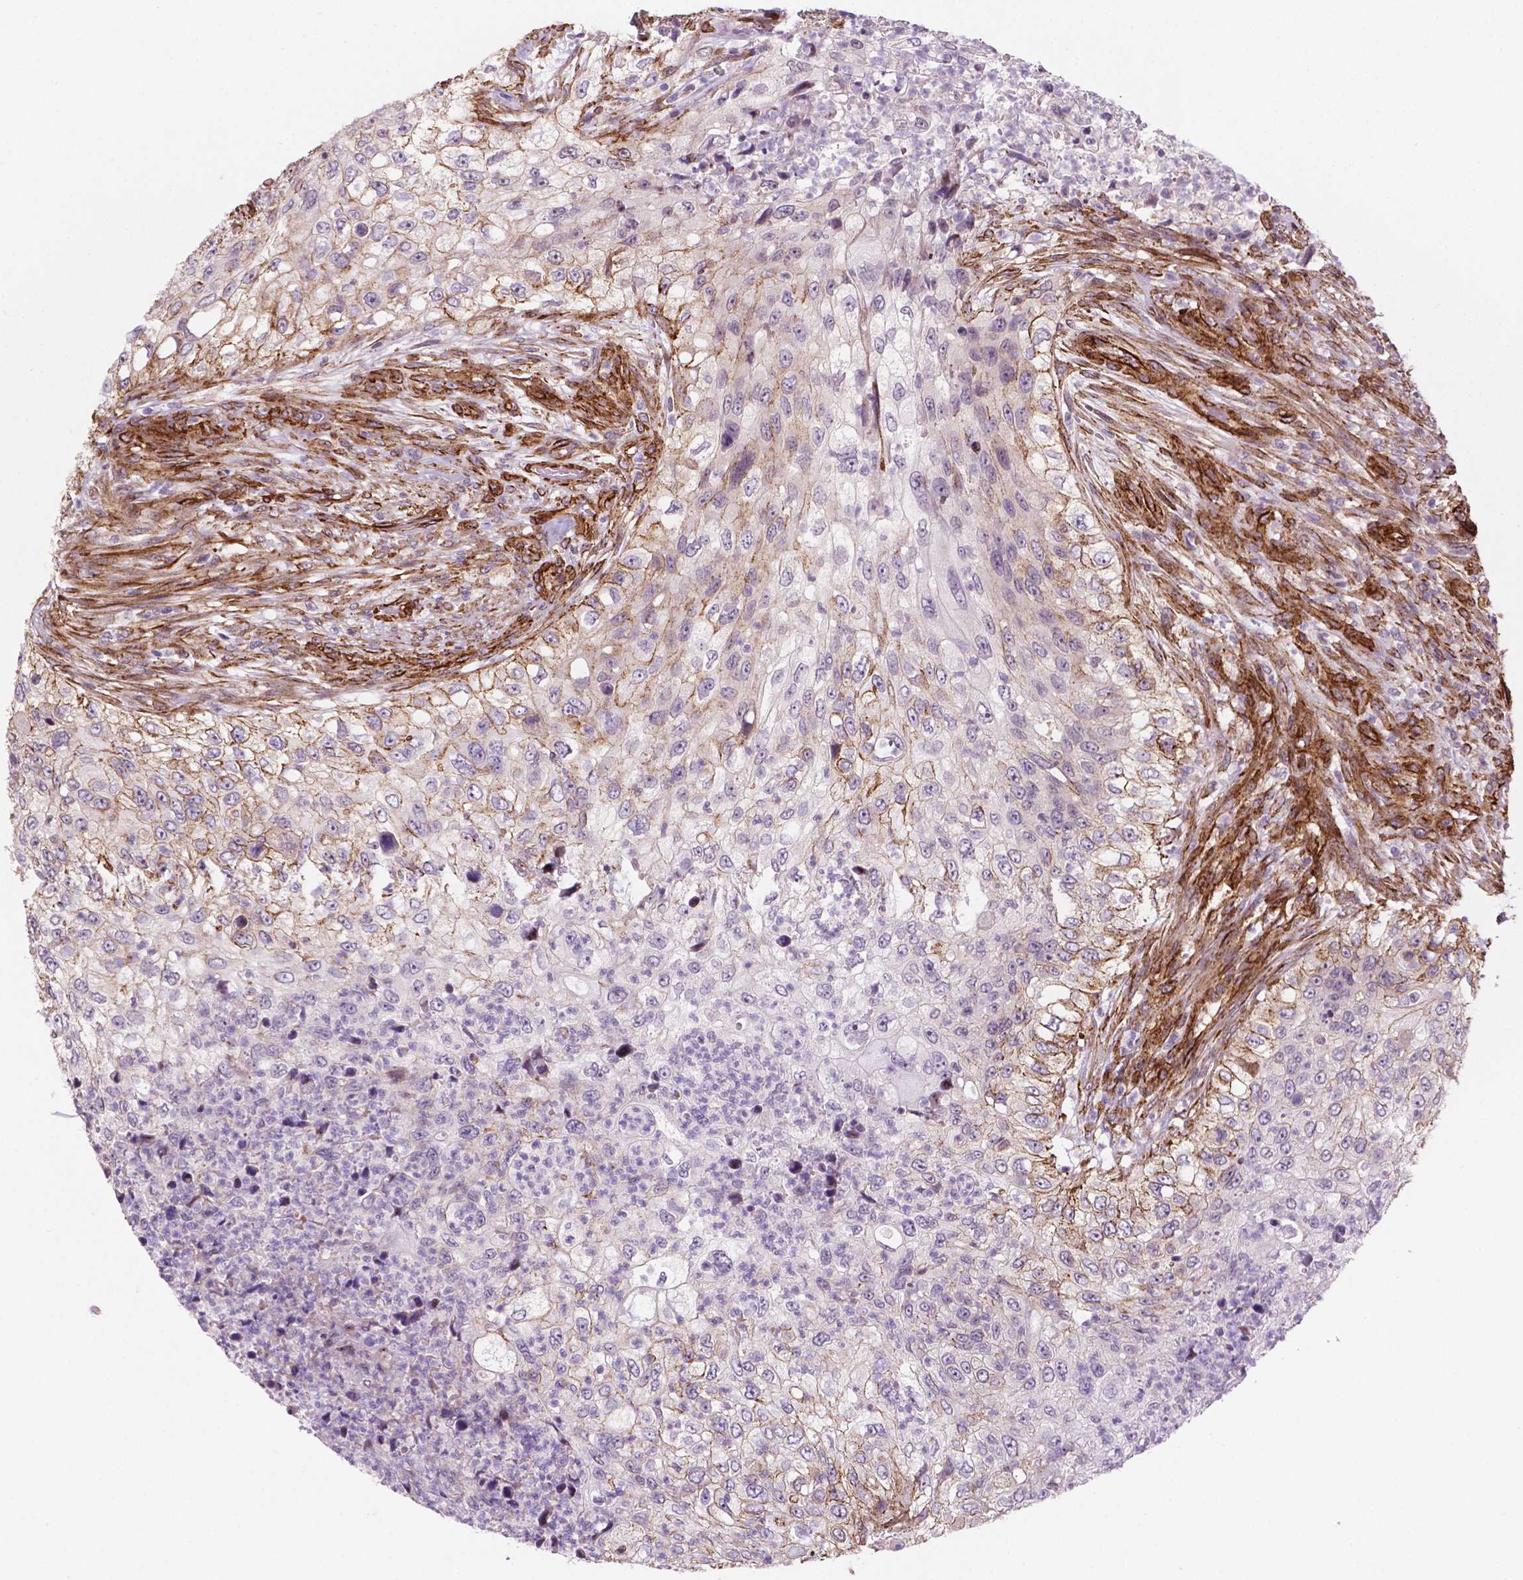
{"staining": {"intensity": "negative", "quantity": "none", "location": "none"}, "tissue": "urothelial cancer", "cell_type": "Tumor cells", "image_type": "cancer", "snomed": [{"axis": "morphology", "description": "Urothelial carcinoma, High grade"}, {"axis": "topography", "description": "Urinary bladder"}], "caption": "Image shows no protein positivity in tumor cells of urothelial carcinoma (high-grade) tissue. Brightfield microscopy of IHC stained with DAB (3,3'-diaminobenzidine) (brown) and hematoxylin (blue), captured at high magnification.", "gene": "EGFL8", "patient": {"sex": "female", "age": 60}}